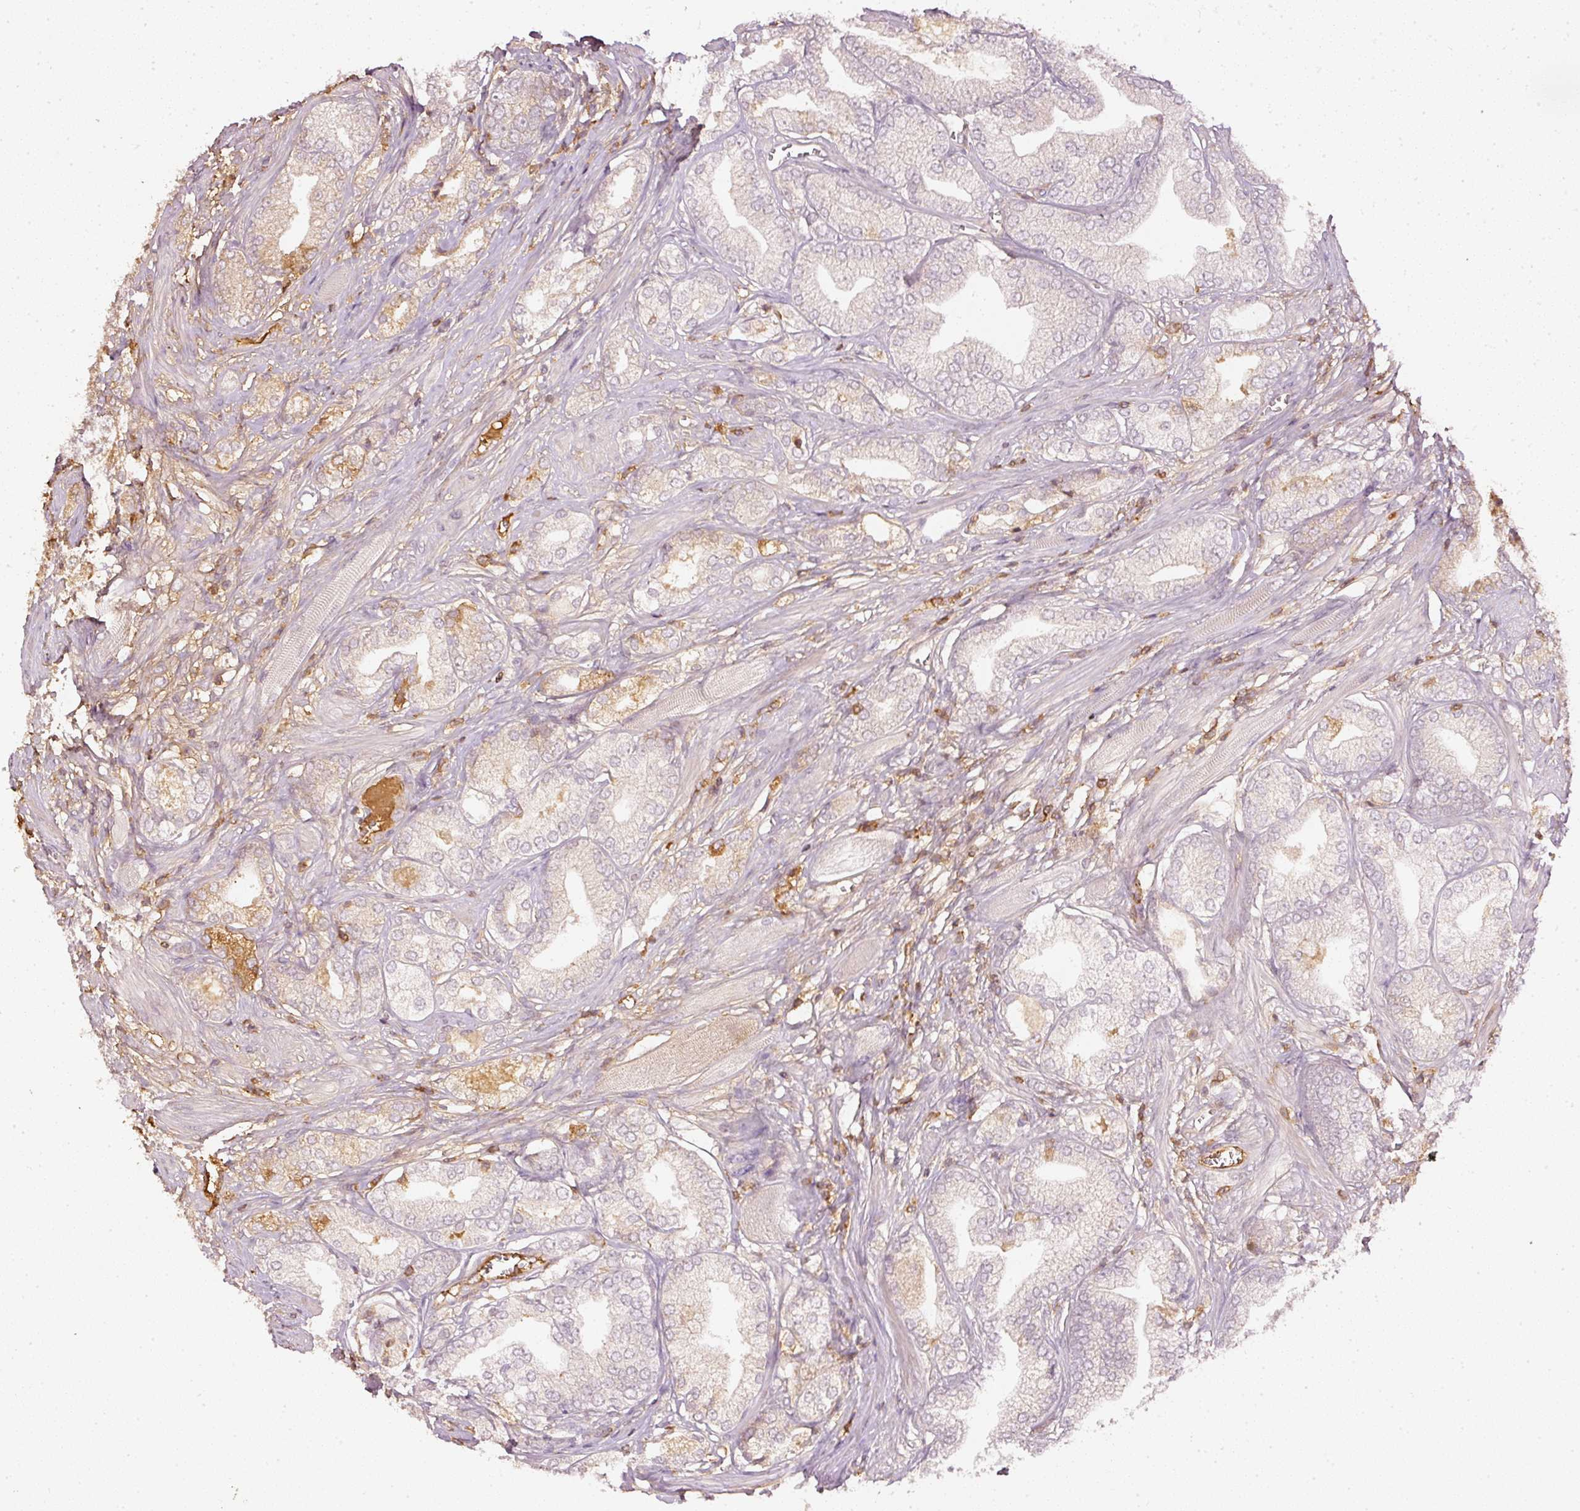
{"staining": {"intensity": "moderate", "quantity": "<25%", "location": "cytoplasmic/membranous"}, "tissue": "prostate cancer", "cell_type": "Tumor cells", "image_type": "cancer", "snomed": [{"axis": "morphology", "description": "Adenocarcinoma, High grade"}, {"axis": "topography", "description": "Prostate"}], "caption": "Adenocarcinoma (high-grade) (prostate) stained with immunohistochemistry reveals moderate cytoplasmic/membranous positivity in approximately <25% of tumor cells.", "gene": "EVL", "patient": {"sex": "male", "age": 50}}